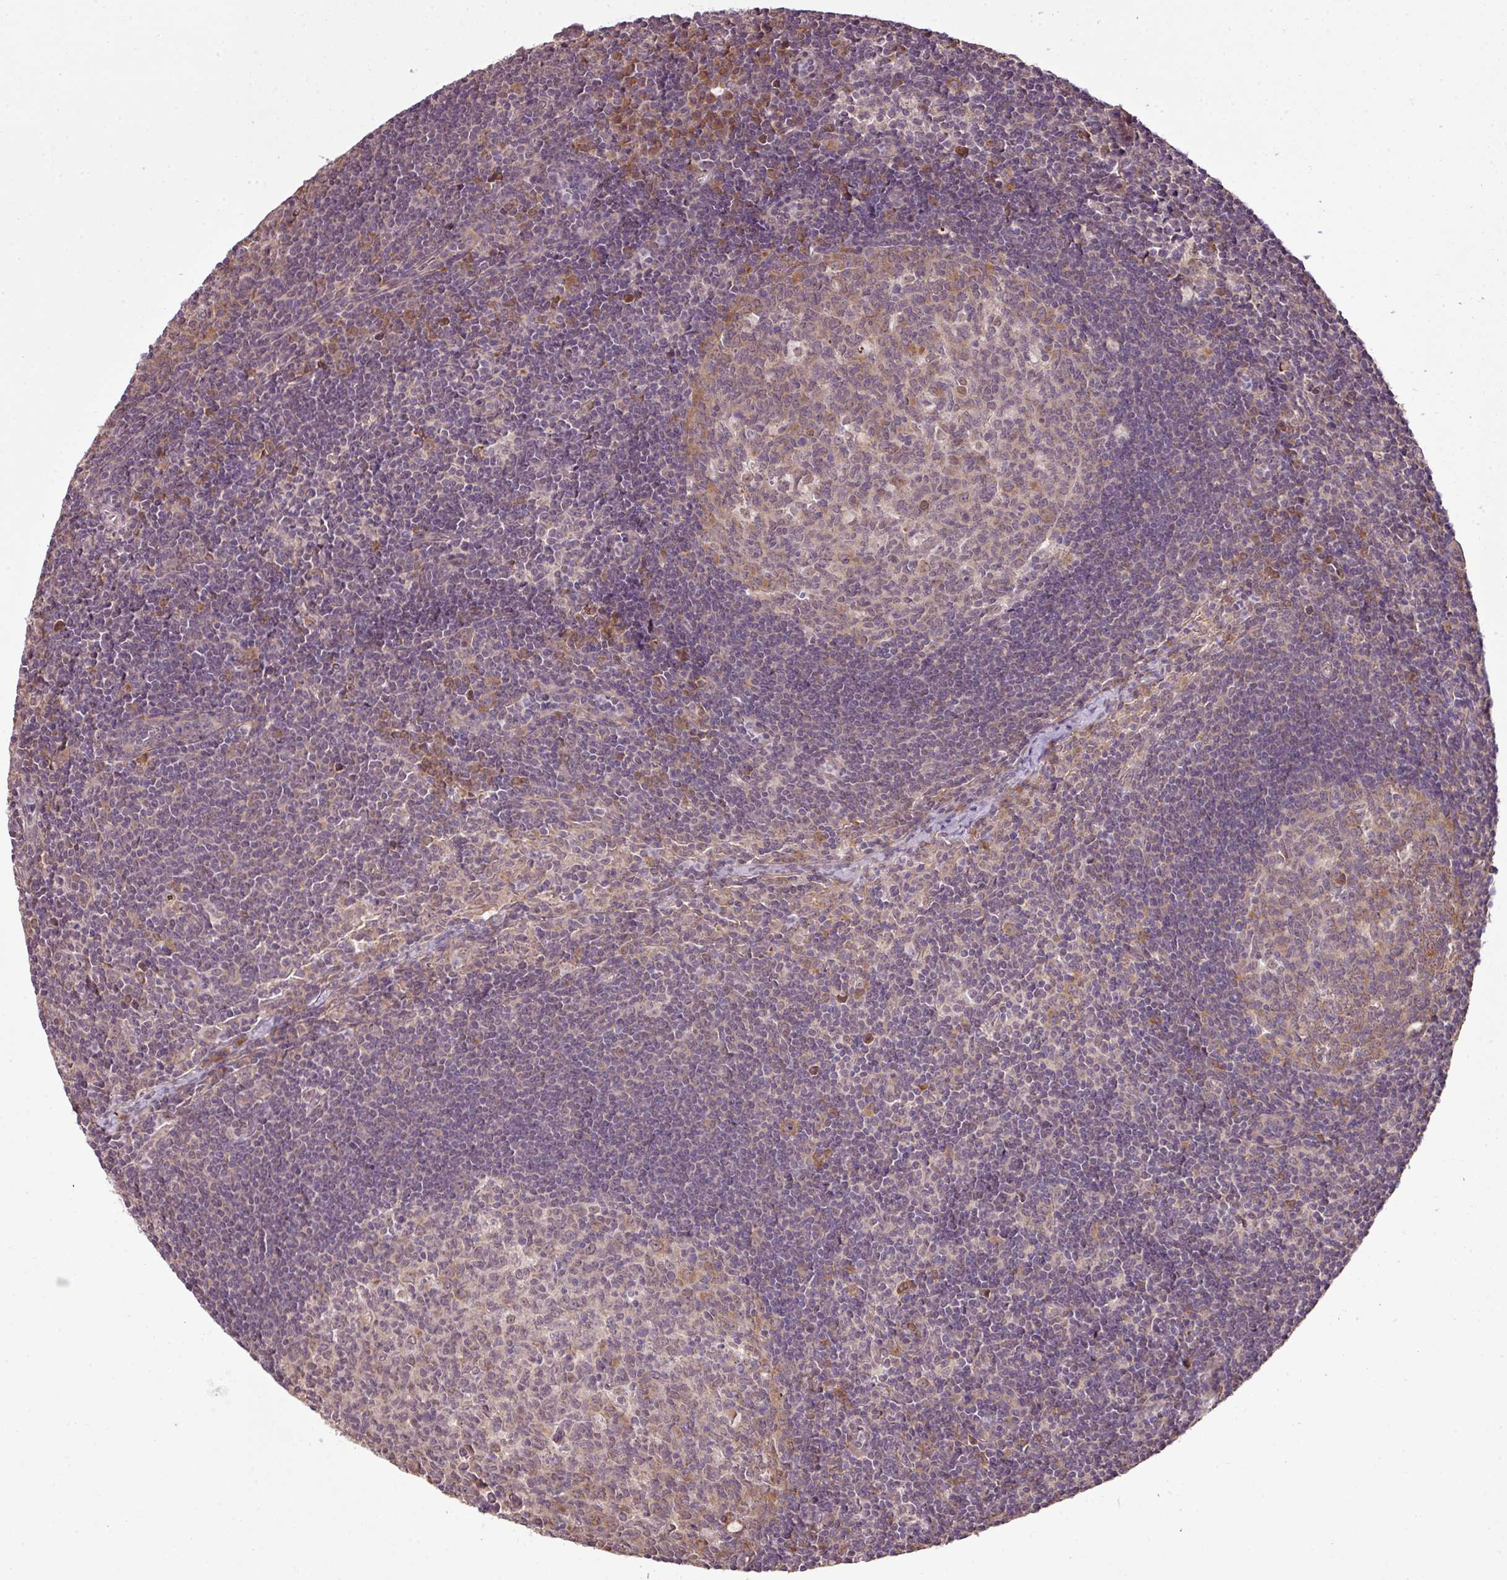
{"staining": {"intensity": "moderate", "quantity": "<25%", "location": "cytoplasmic/membranous"}, "tissue": "lymph node", "cell_type": "Germinal center cells", "image_type": "normal", "snomed": [{"axis": "morphology", "description": "Normal tissue, NOS"}, {"axis": "topography", "description": "Lymph node"}], "caption": "Normal lymph node displays moderate cytoplasmic/membranous staining in about <25% of germinal center cells, visualized by immunohistochemistry. (Brightfield microscopy of DAB IHC at high magnification).", "gene": "DNAAF4", "patient": {"sex": "female", "age": 29}}